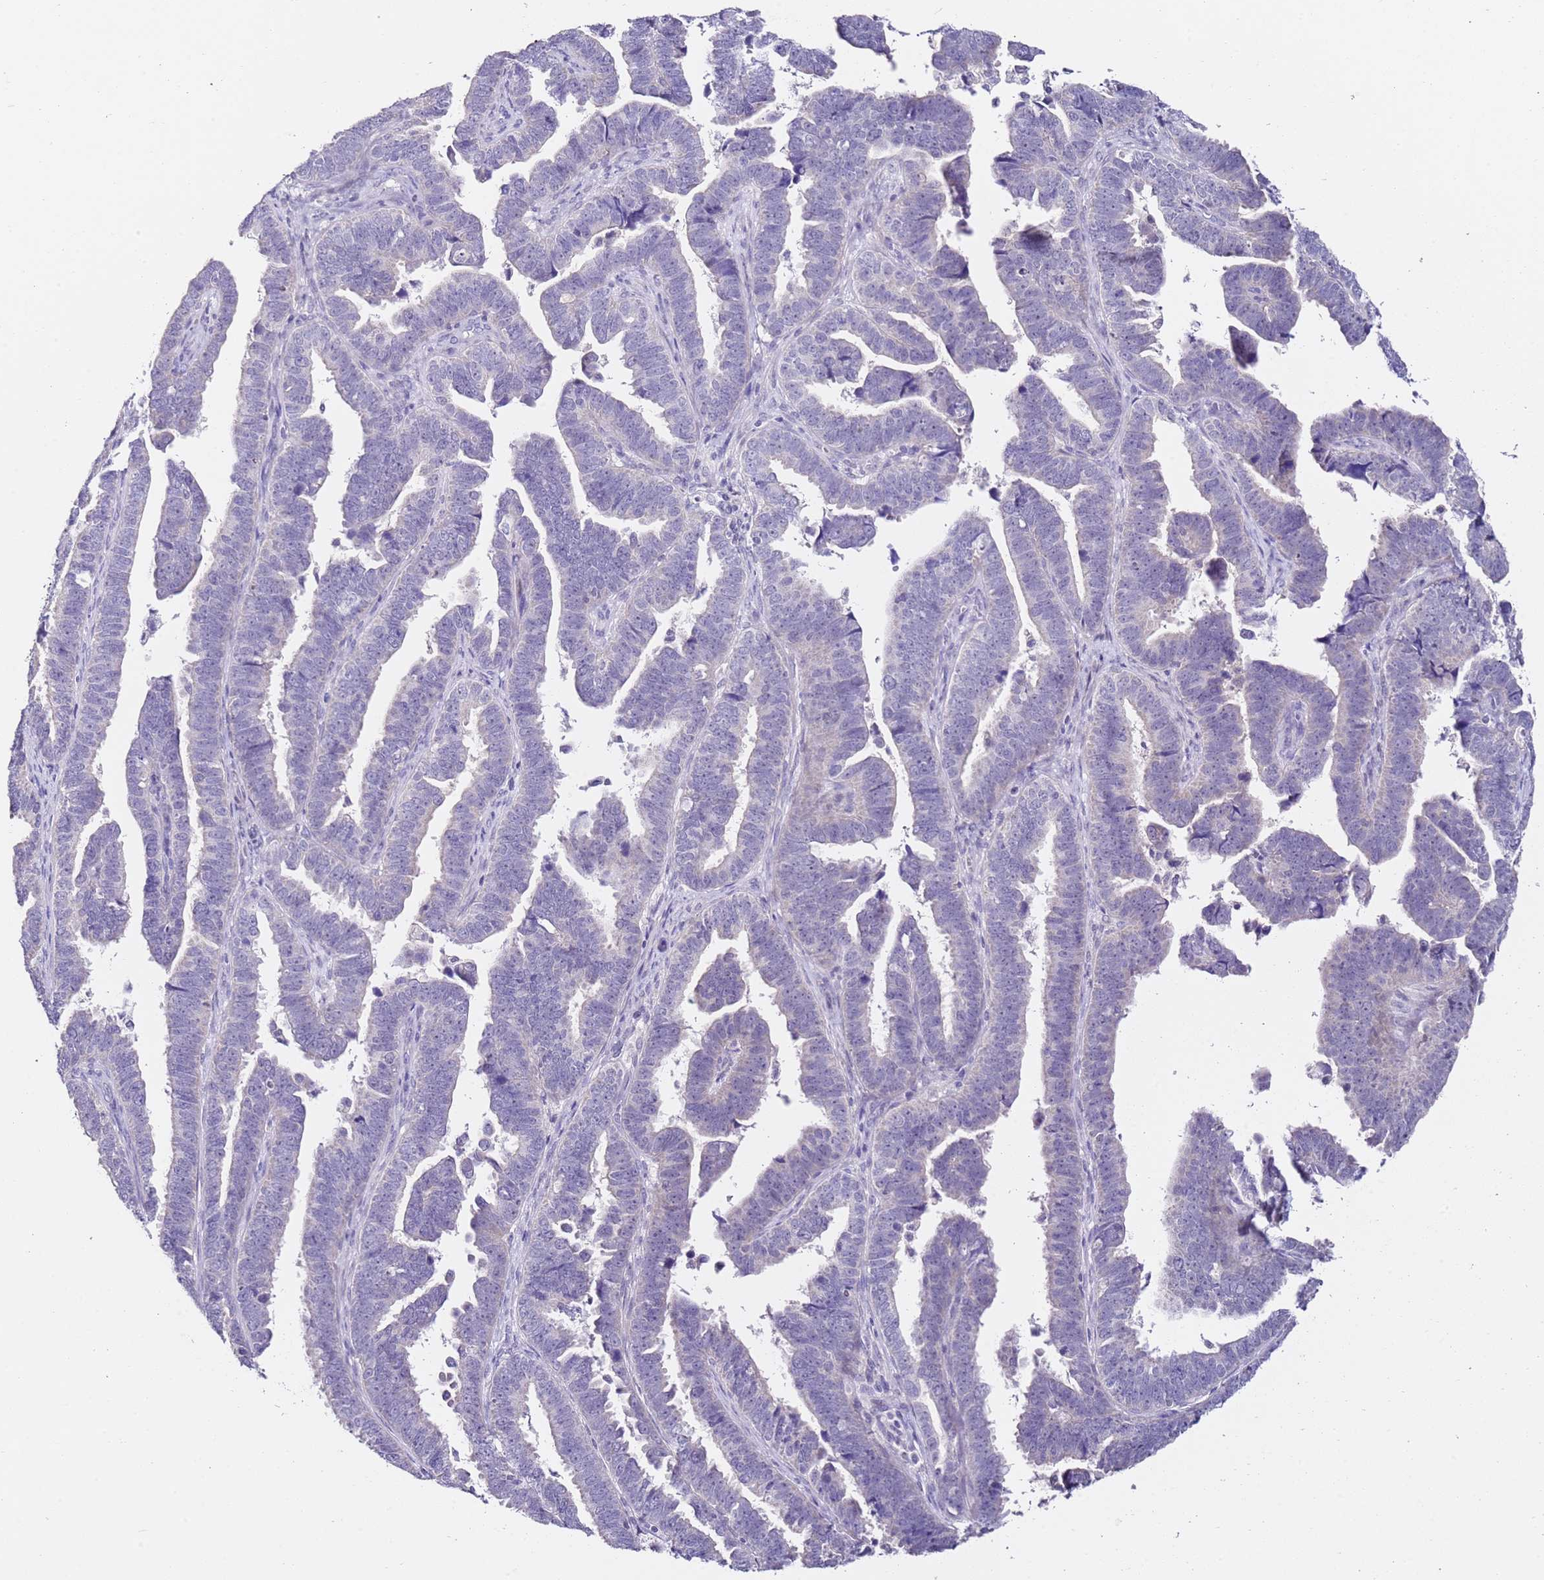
{"staining": {"intensity": "negative", "quantity": "none", "location": "none"}, "tissue": "endometrial cancer", "cell_type": "Tumor cells", "image_type": "cancer", "snomed": [{"axis": "morphology", "description": "Adenocarcinoma, NOS"}, {"axis": "topography", "description": "Endometrium"}], "caption": "Endometrial adenocarcinoma stained for a protein using immunohistochemistry reveals no staining tumor cells.", "gene": "HGD", "patient": {"sex": "female", "age": 75}}